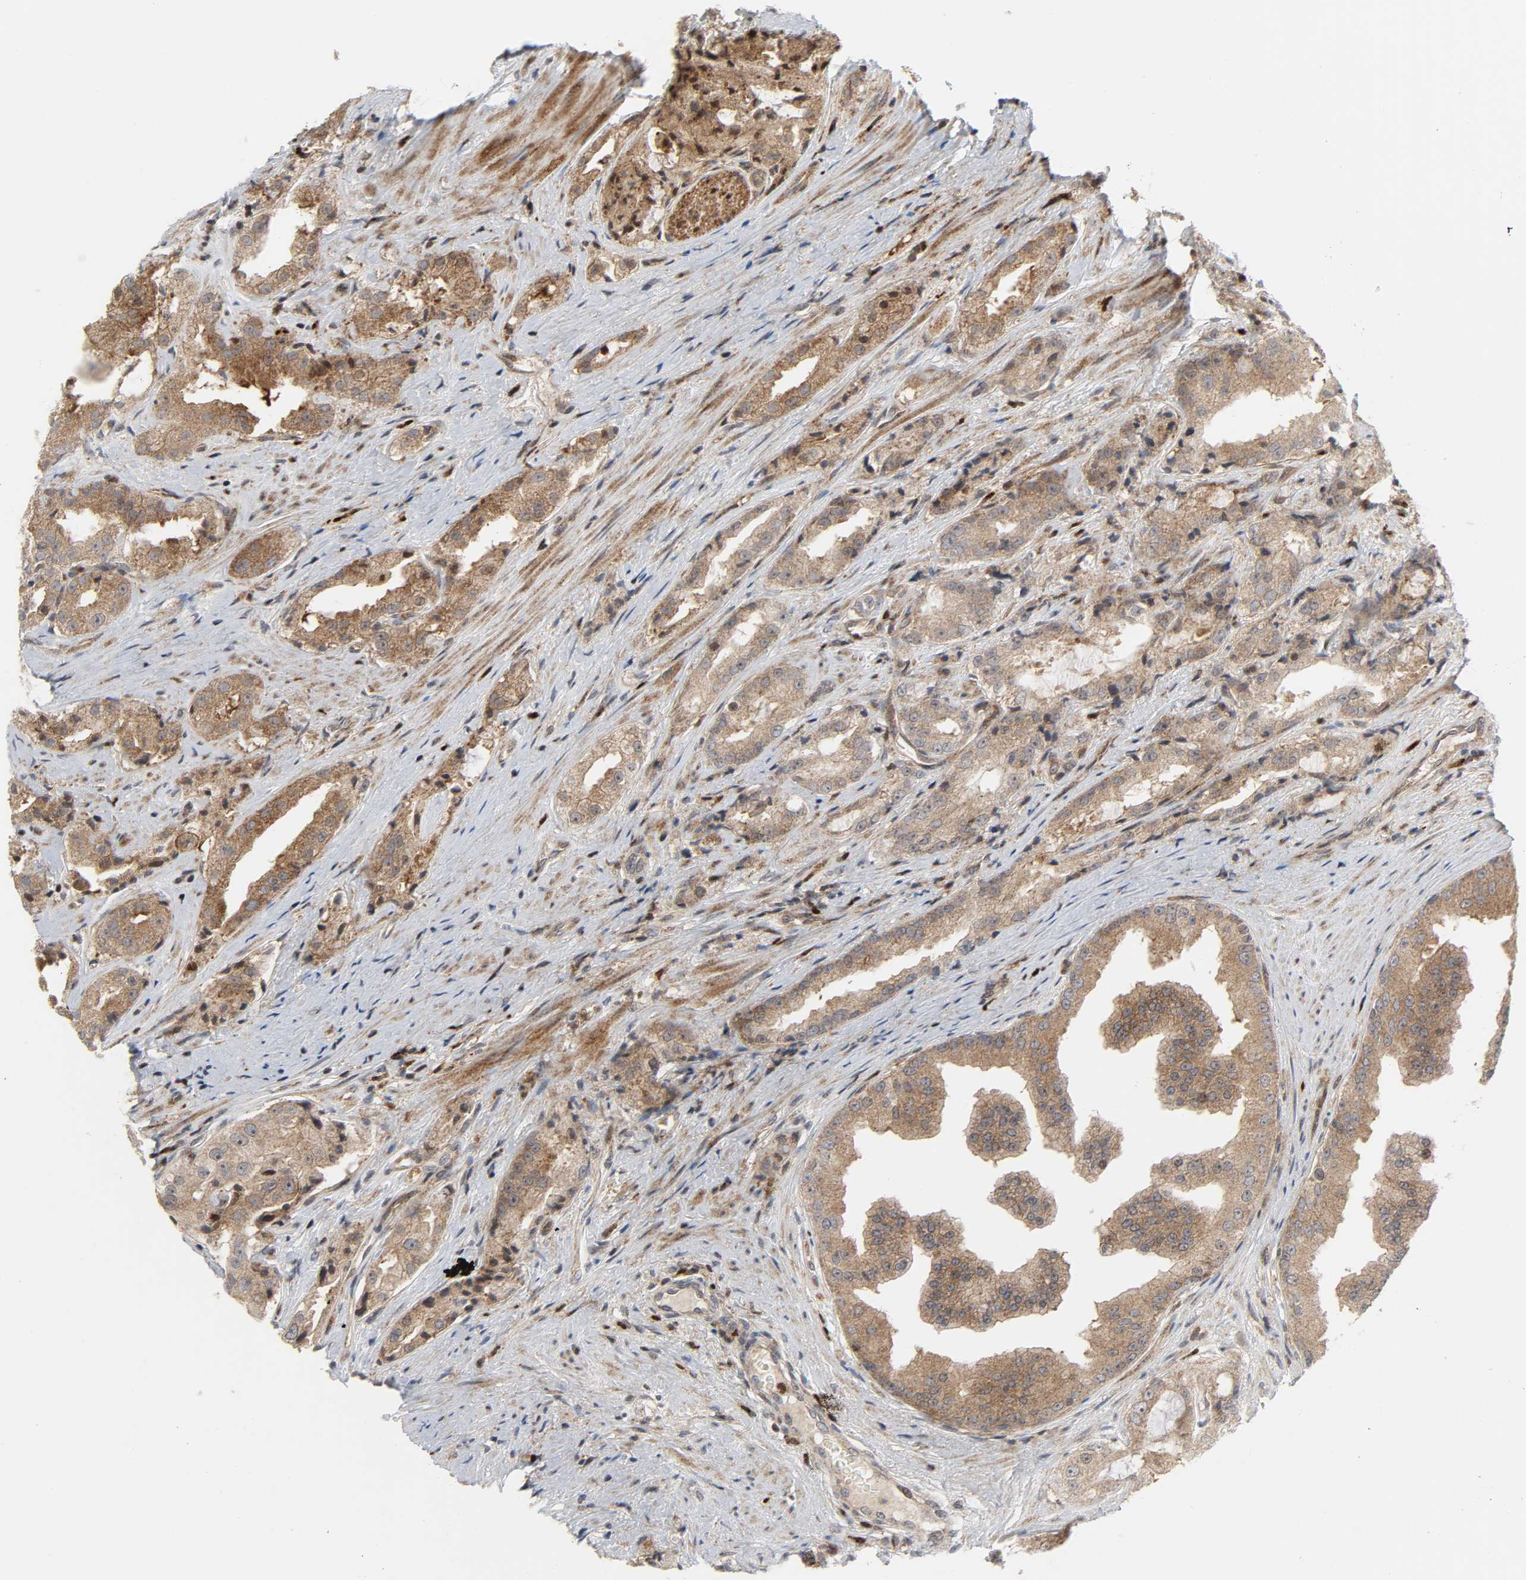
{"staining": {"intensity": "moderate", "quantity": ">75%", "location": "cytoplasmic/membranous"}, "tissue": "prostate cancer", "cell_type": "Tumor cells", "image_type": "cancer", "snomed": [{"axis": "morphology", "description": "Adenocarcinoma, High grade"}, {"axis": "topography", "description": "Prostate"}], "caption": "A brown stain highlights moderate cytoplasmic/membranous positivity of a protein in prostate cancer (high-grade adenocarcinoma) tumor cells.", "gene": "CHUK", "patient": {"sex": "male", "age": 73}}